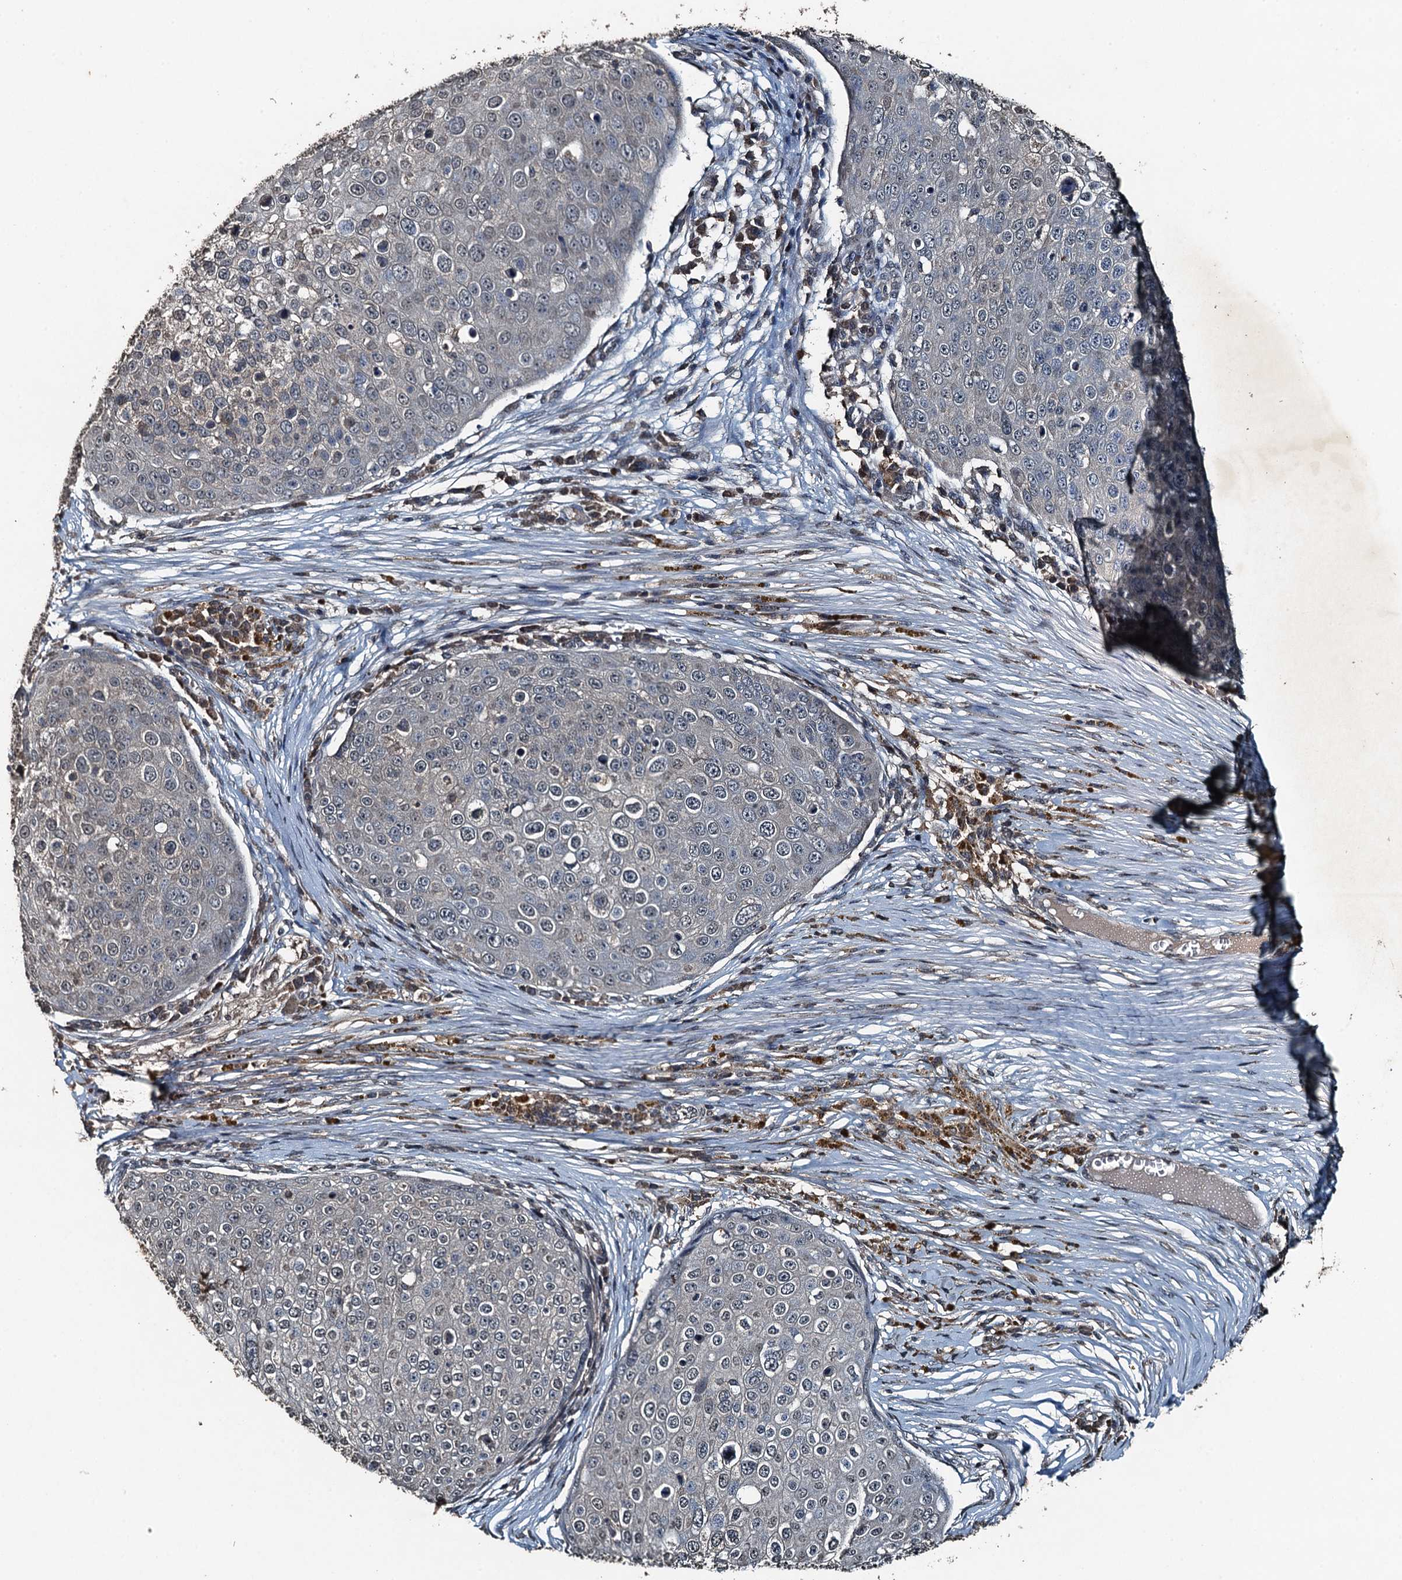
{"staining": {"intensity": "negative", "quantity": "none", "location": "none"}, "tissue": "skin cancer", "cell_type": "Tumor cells", "image_type": "cancer", "snomed": [{"axis": "morphology", "description": "Squamous cell carcinoma, NOS"}, {"axis": "topography", "description": "Skin"}], "caption": "Tumor cells show no significant protein expression in squamous cell carcinoma (skin).", "gene": "TCTN1", "patient": {"sex": "male", "age": 71}}